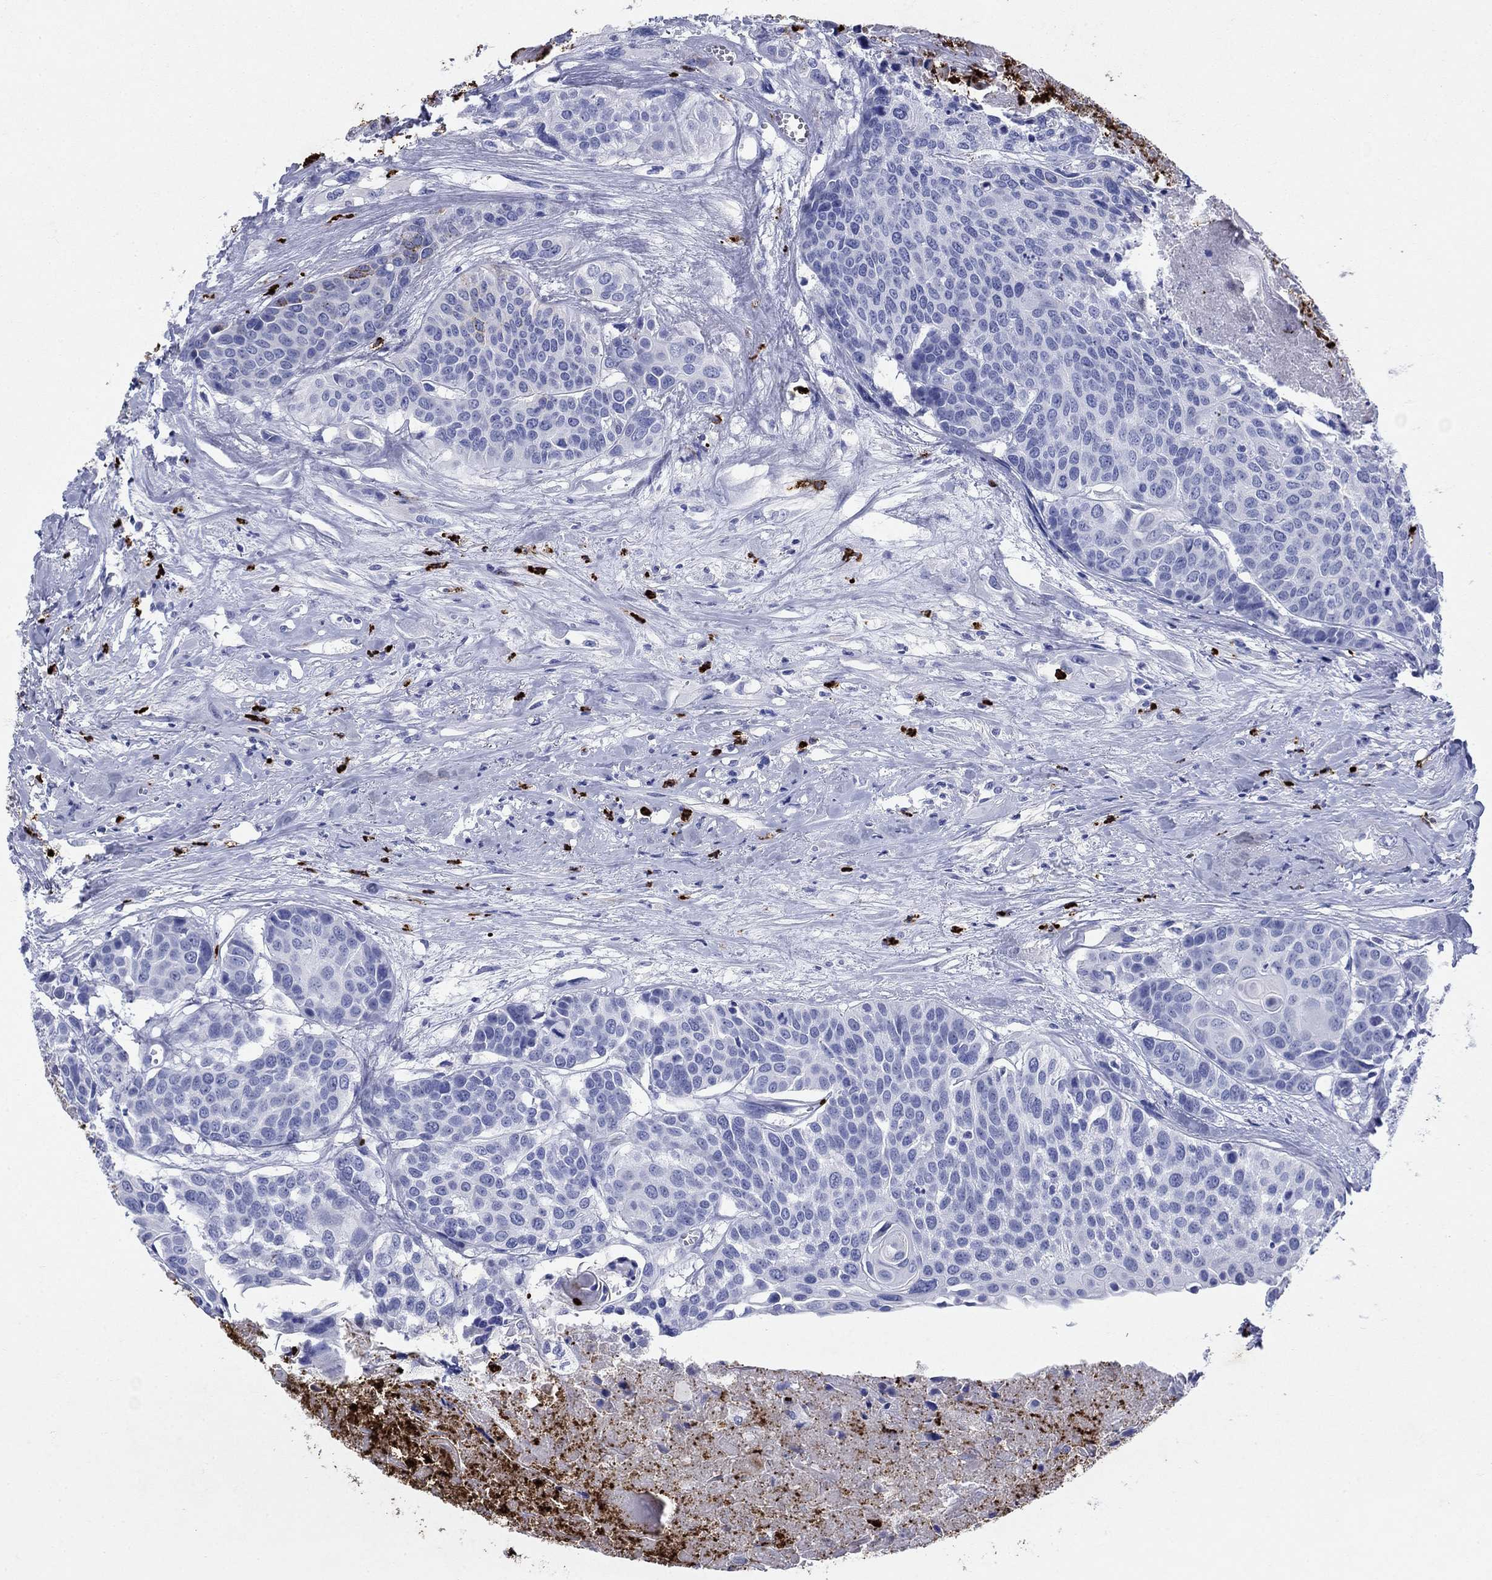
{"staining": {"intensity": "negative", "quantity": "none", "location": "none"}, "tissue": "head and neck cancer", "cell_type": "Tumor cells", "image_type": "cancer", "snomed": [{"axis": "morphology", "description": "Squamous cell carcinoma, NOS"}, {"axis": "topography", "description": "Oral tissue"}, {"axis": "topography", "description": "Head-Neck"}], "caption": "Immunohistochemical staining of head and neck cancer (squamous cell carcinoma) exhibits no significant positivity in tumor cells.", "gene": "AZU1", "patient": {"sex": "male", "age": 56}}